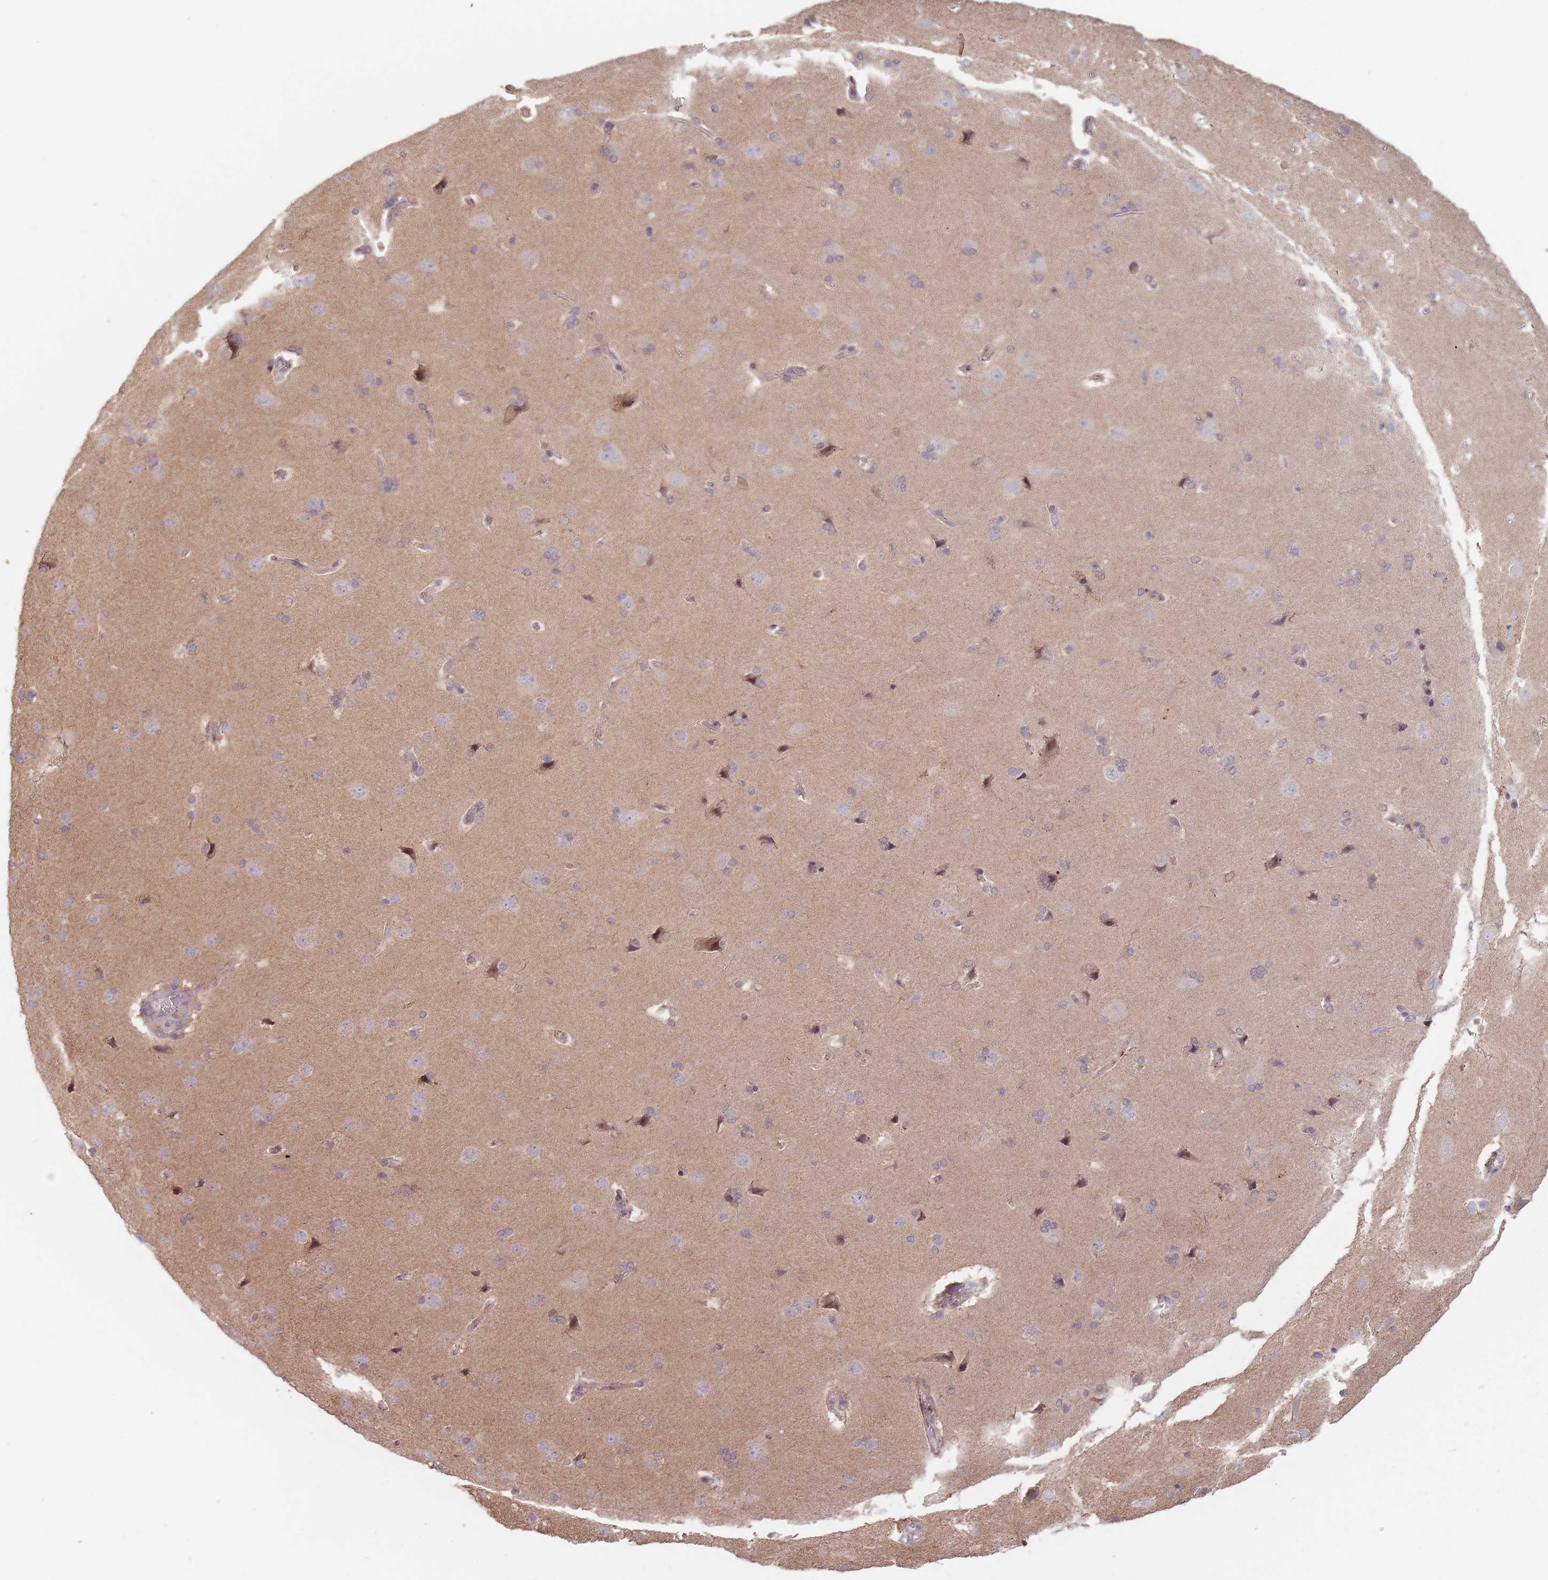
{"staining": {"intensity": "weak", "quantity": ">75%", "location": "cytoplasmic/membranous"}, "tissue": "cerebral cortex", "cell_type": "Endothelial cells", "image_type": "normal", "snomed": [{"axis": "morphology", "description": "Normal tissue, NOS"}, {"axis": "topography", "description": "Cerebral cortex"}], "caption": "The photomicrograph displays a brown stain indicating the presence of a protein in the cytoplasmic/membranous of endothelial cells in cerebral cortex. The protein of interest is shown in brown color, while the nuclei are stained blue.", "gene": "VPS52", "patient": {"sex": "male", "age": 62}}